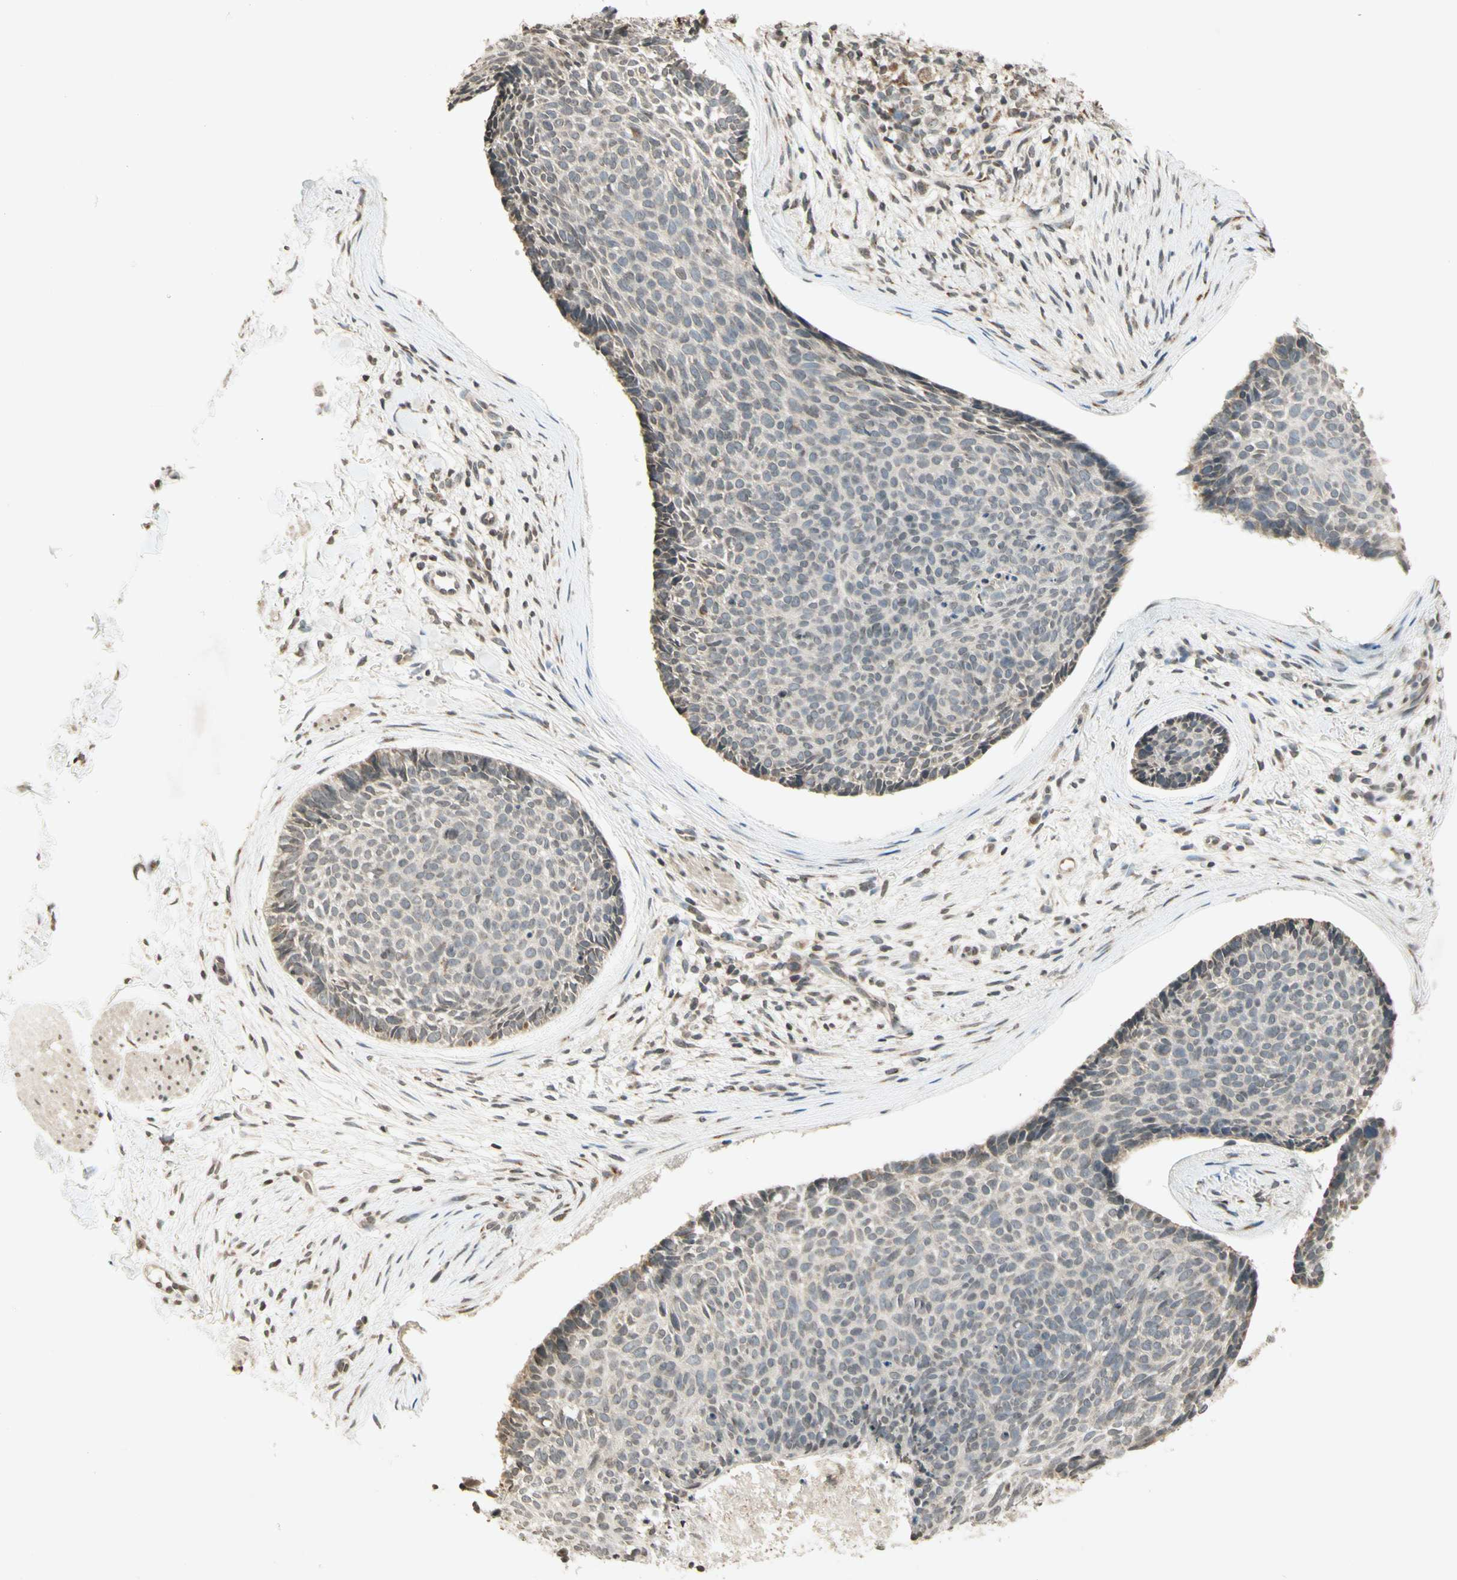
{"staining": {"intensity": "weak", "quantity": "<25%", "location": "cytoplasmic/membranous"}, "tissue": "skin cancer", "cell_type": "Tumor cells", "image_type": "cancer", "snomed": [{"axis": "morphology", "description": "Normal tissue, NOS"}, {"axis": "morphology", "description": "Basal cell carcinoma"}, {"axis": "topography", "description": "Skin"}], "caption": "DAB immunohistochemical staining of human skin cancer (basal cell carcinoma) exhibits no significant positivity in tumor cells.", "gene": "CCNI", "patient": {"sex": "female", "age": 56}}